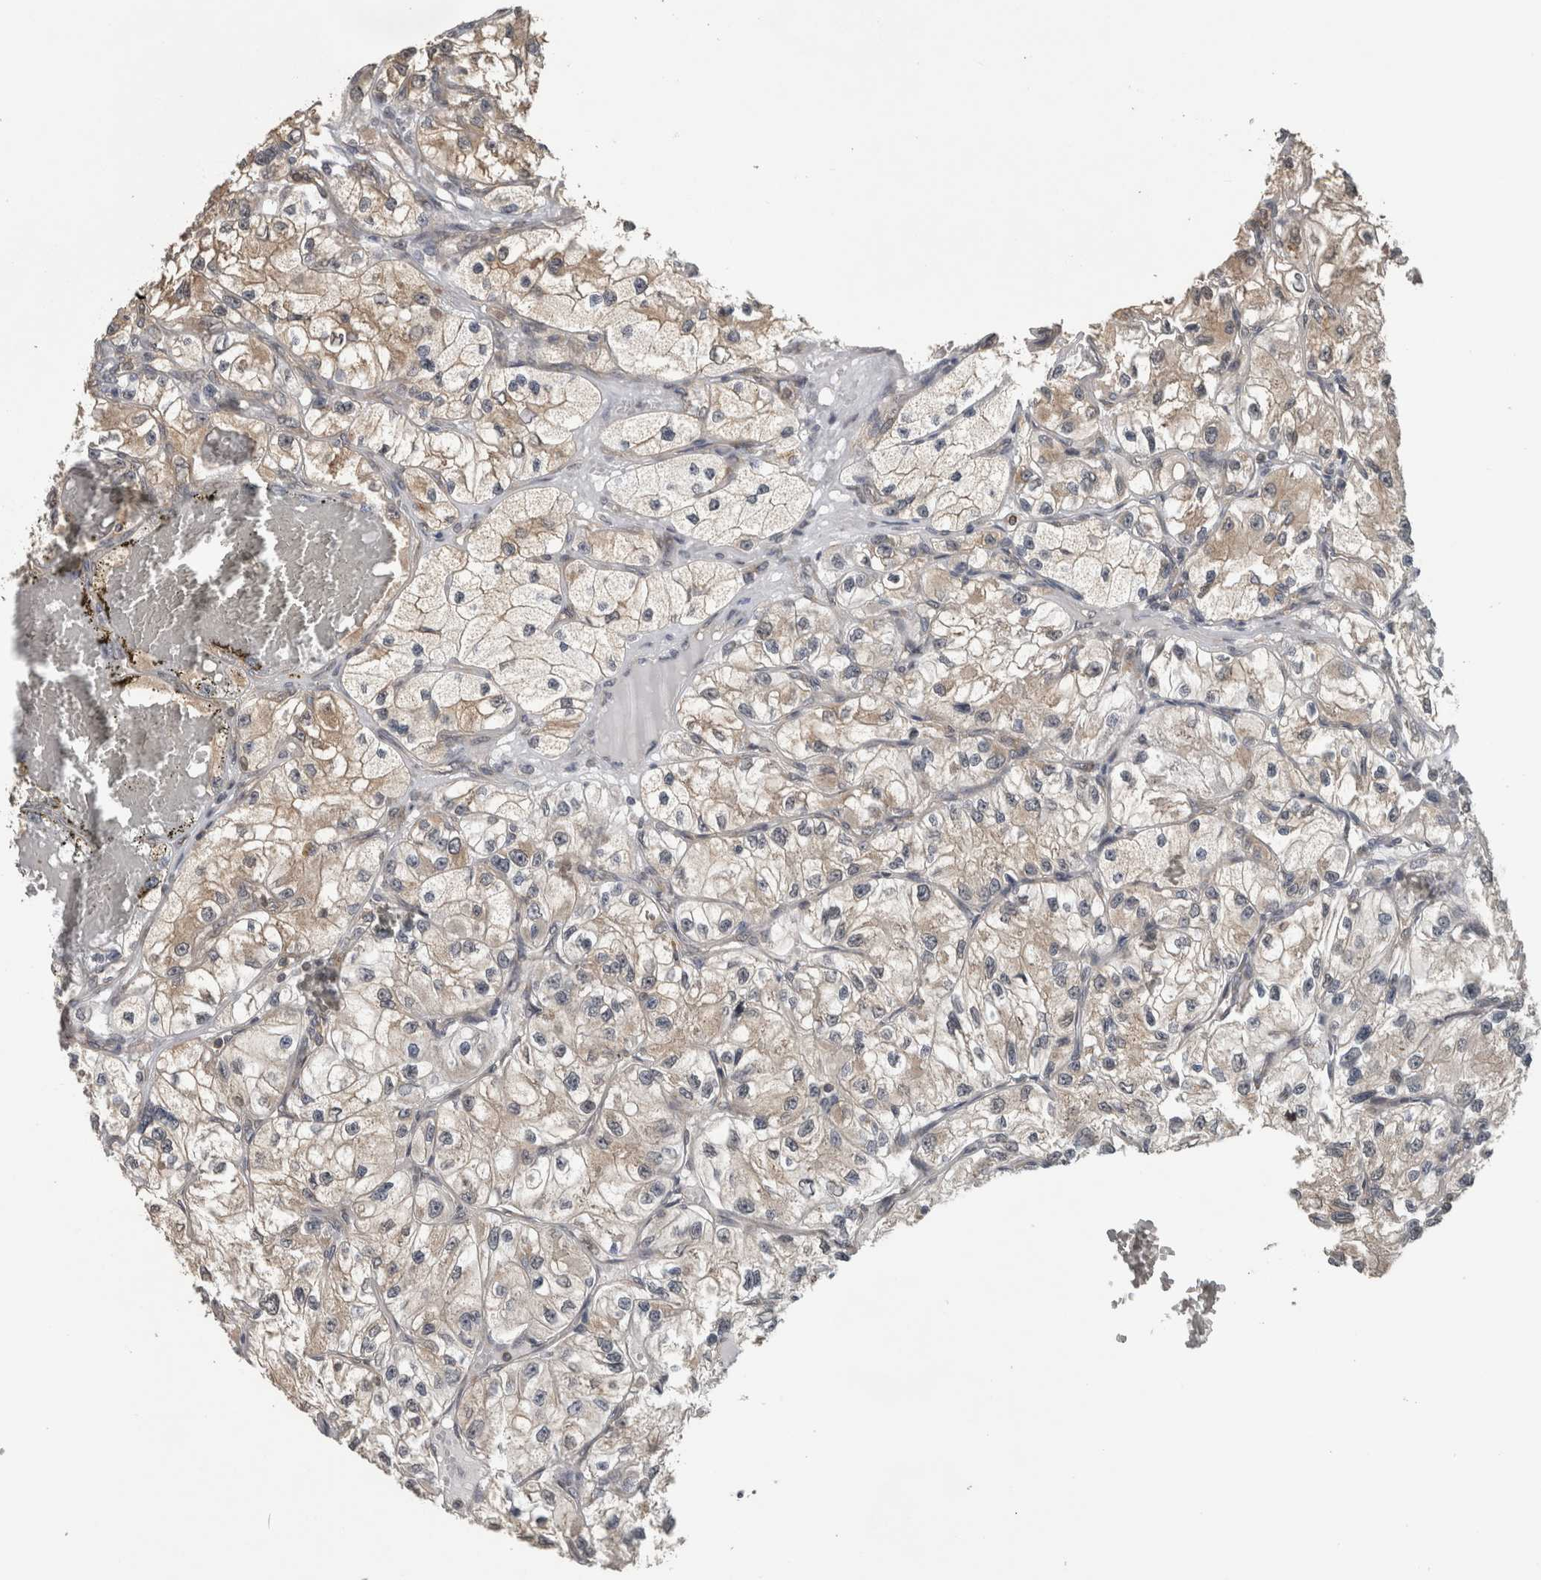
{"staining": {"intensity": "weak", "quantity": "<25%", "location": "cytoplasmic/membranous"}, "tissue": "renal cancer", "cell_type": "Tumor cells", "image_type": "cancer", "snomed": [{"axis": "morphology", "description": "Adenocarcinoma, NOS"}, {"axis": "topography", "description": "Kidney"}], "caption": "Renal cancer (adenocarcinoma) was stained to show a protein in brown. There is no significant expression in tumor cells.", "gene": "ATXN2", "patient": {"sex": "female", "age": 57}}